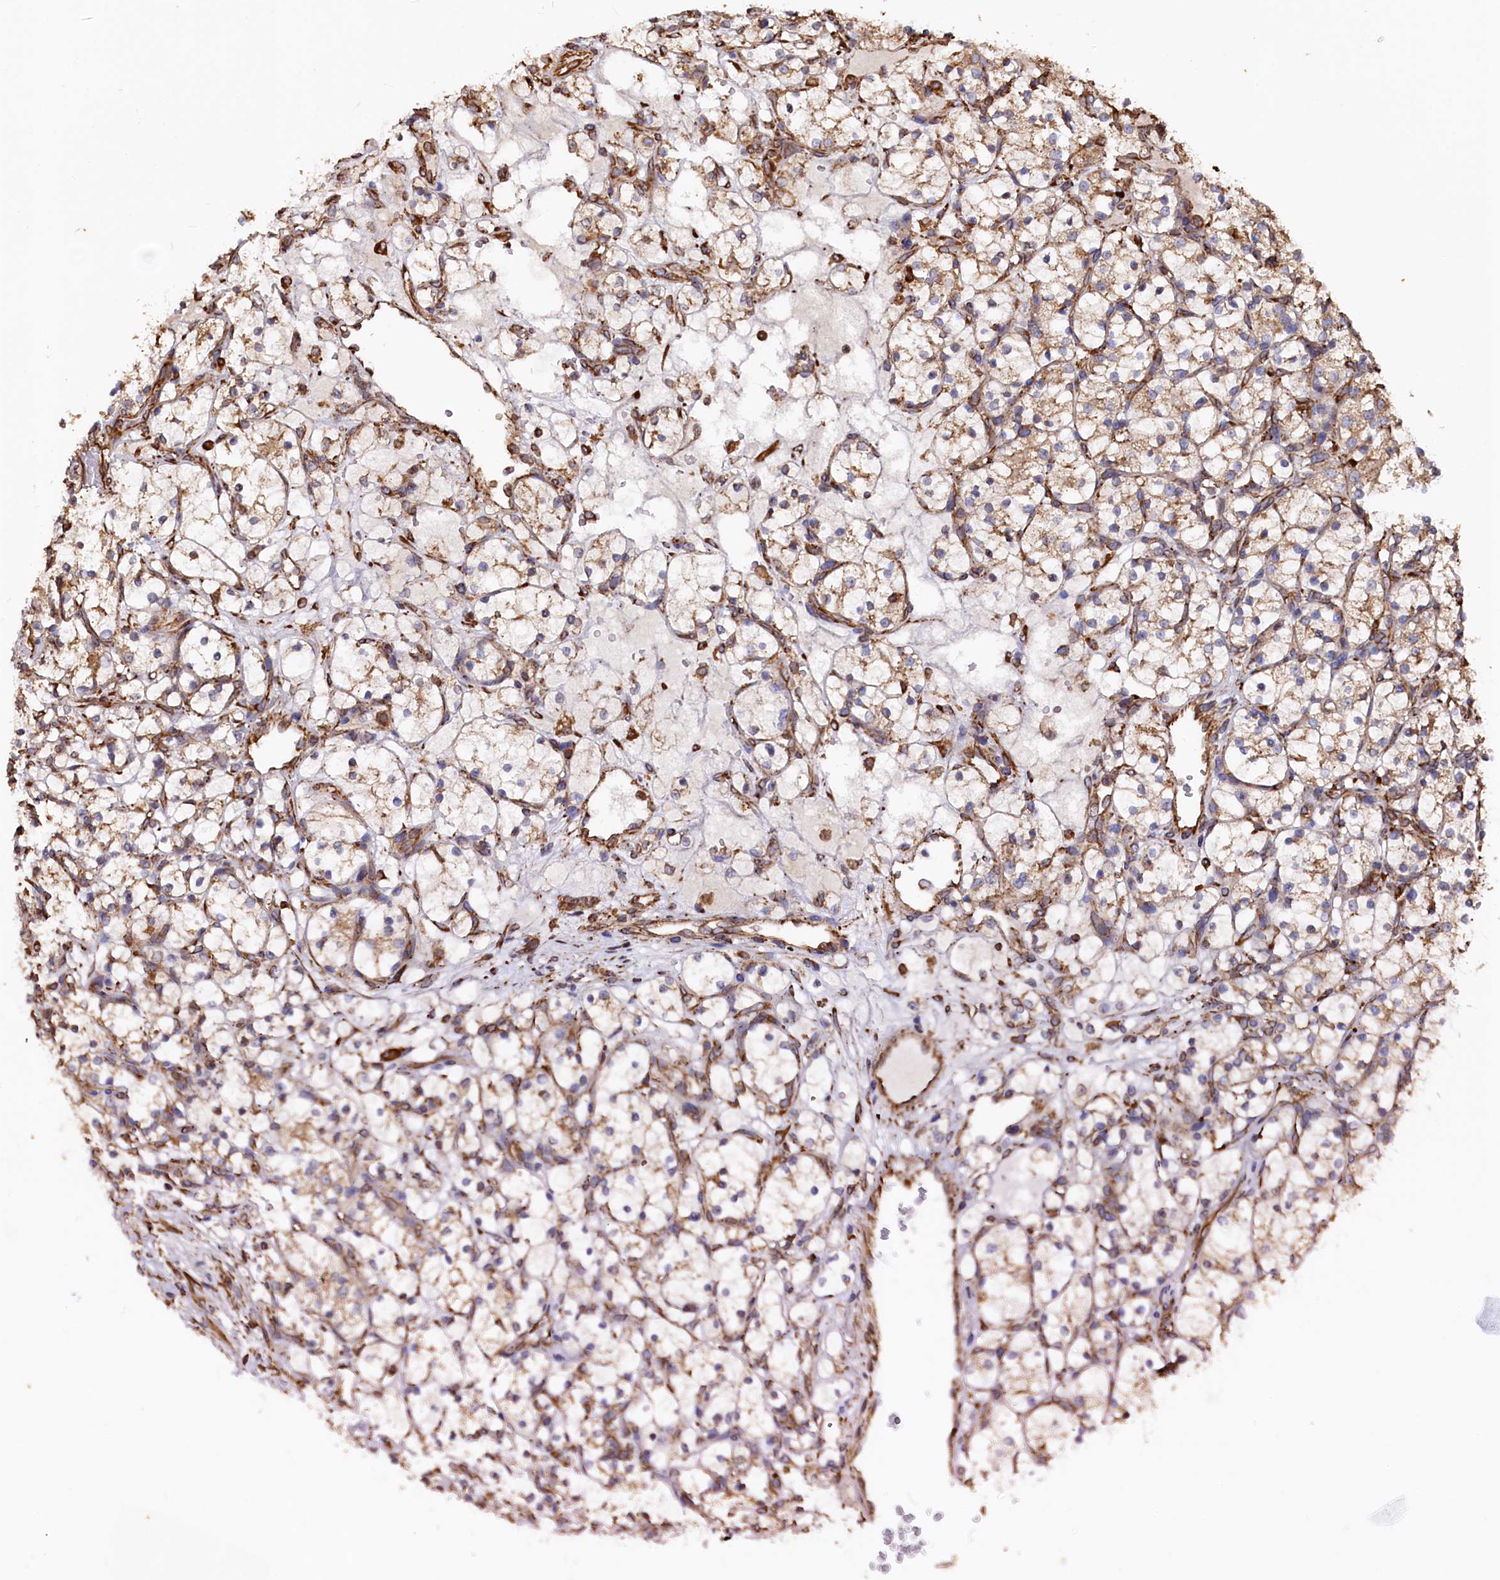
{"staining": {"intensity": "weak", "quantity": ">75%", "location": "cytoplasmic/membranous"}, "tissue": "renal cancer", "cell_type": "Tumor cells", "image_type": "cancer", "snomed": [{"axis": "morphology", "description": "Adenocarcinoma, NOS"}, {"axis": "topography", "description": "Kidney"}], "caption": "A brown stain labels weak cytoplasmic/membranous positivity of a protein in renal cancer (adenocarcinoma) tumor cells.", "gene": "NEURL1B", "patient": {"sex": "female", "age": 69}}